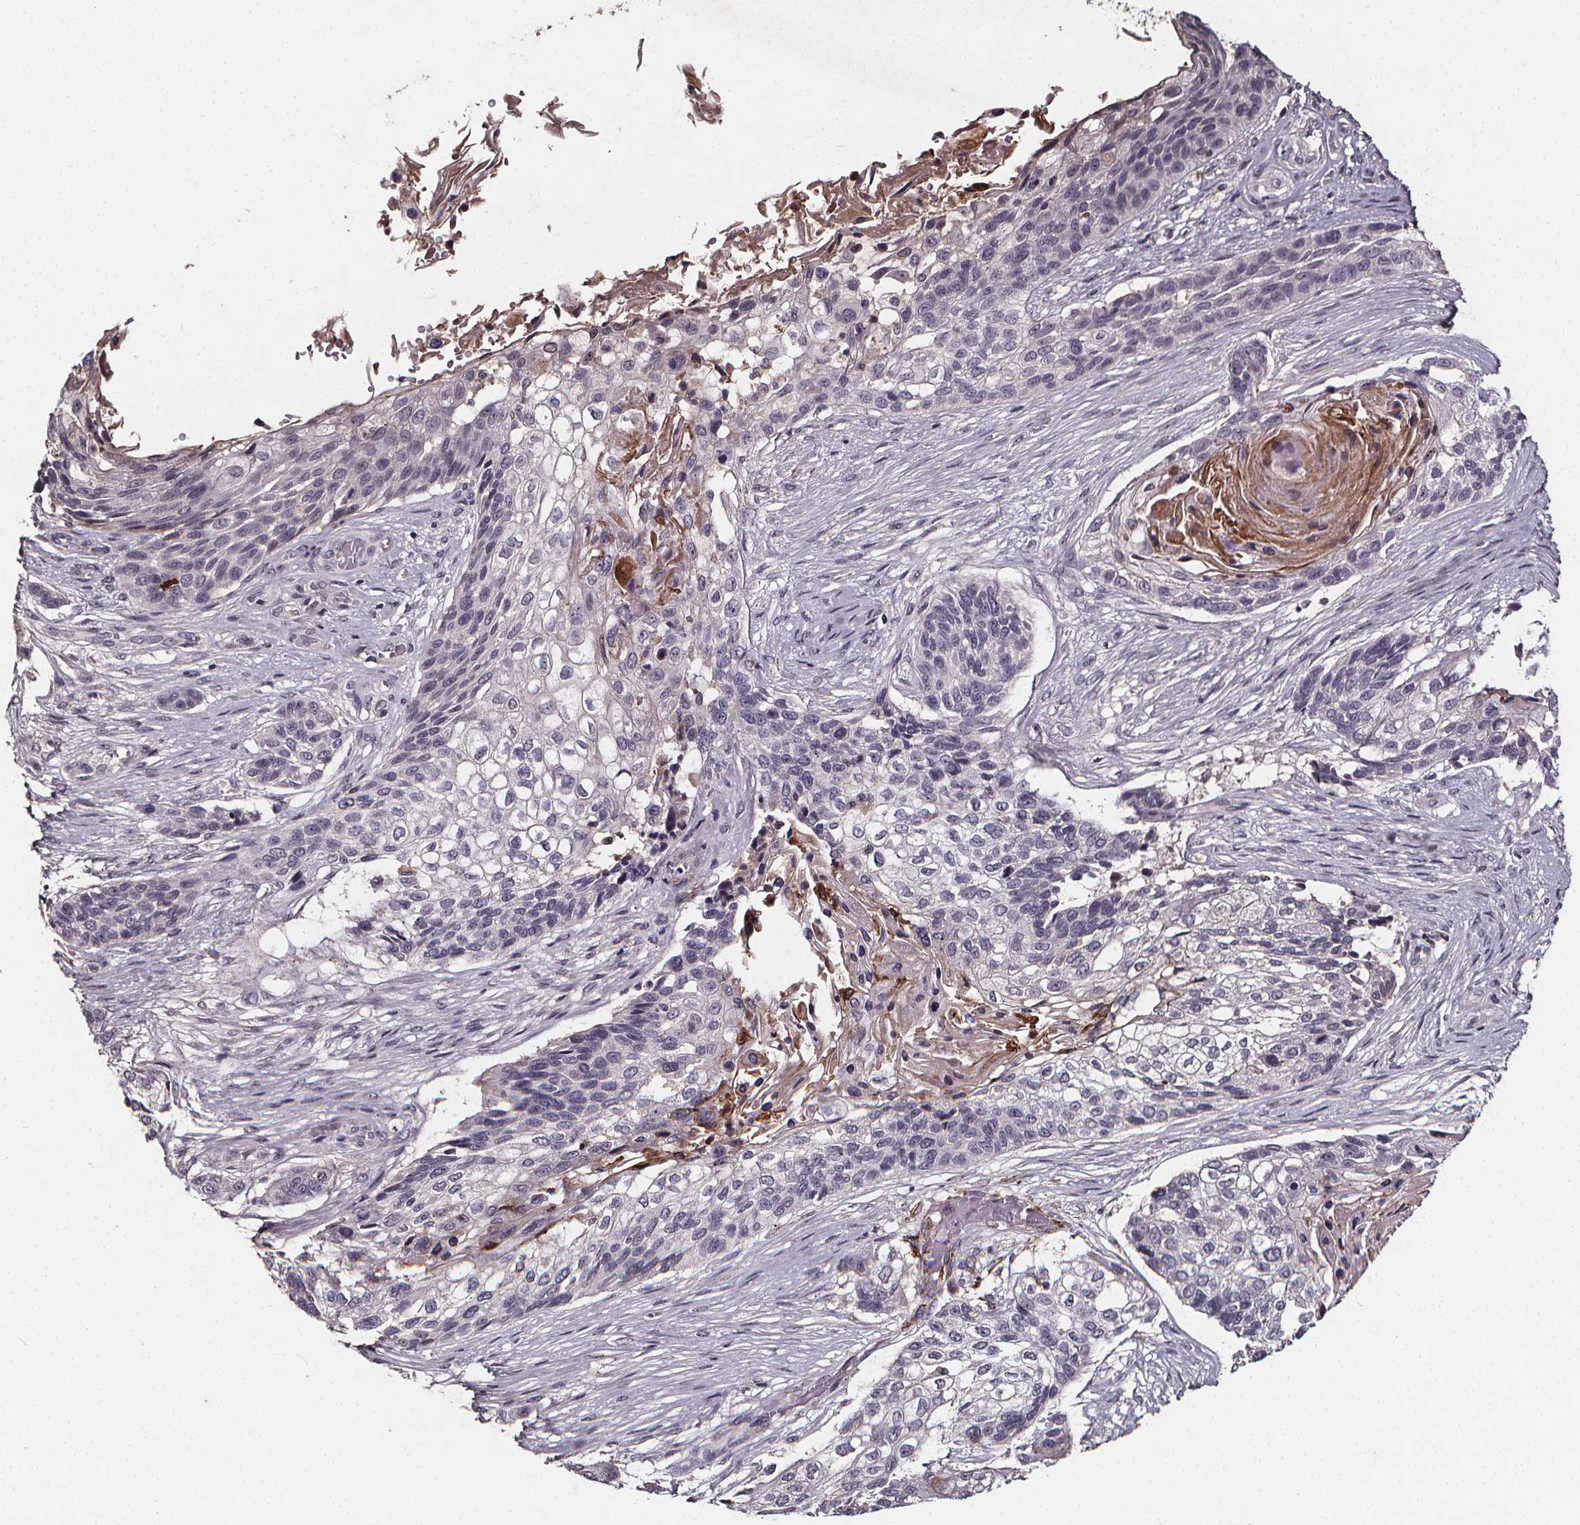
{"staining": {"intensity": "negative", "quantity": "none", "location": "none"}, "tissue": "lung cancer", "cell_type": "Tumor cells", "image_type": "cancer", "snomed": [{"axis": "morphology", "description": "Squamous cell carcinoma, NOS"}, {"axis": "topography", "description": "Lung"}], "caption": "The image shows no significant positivity in tumor cells of lung squamous cell carcinoma.", "gene": "SPAG8", "patient": {"sex": "male", "age": 69}}